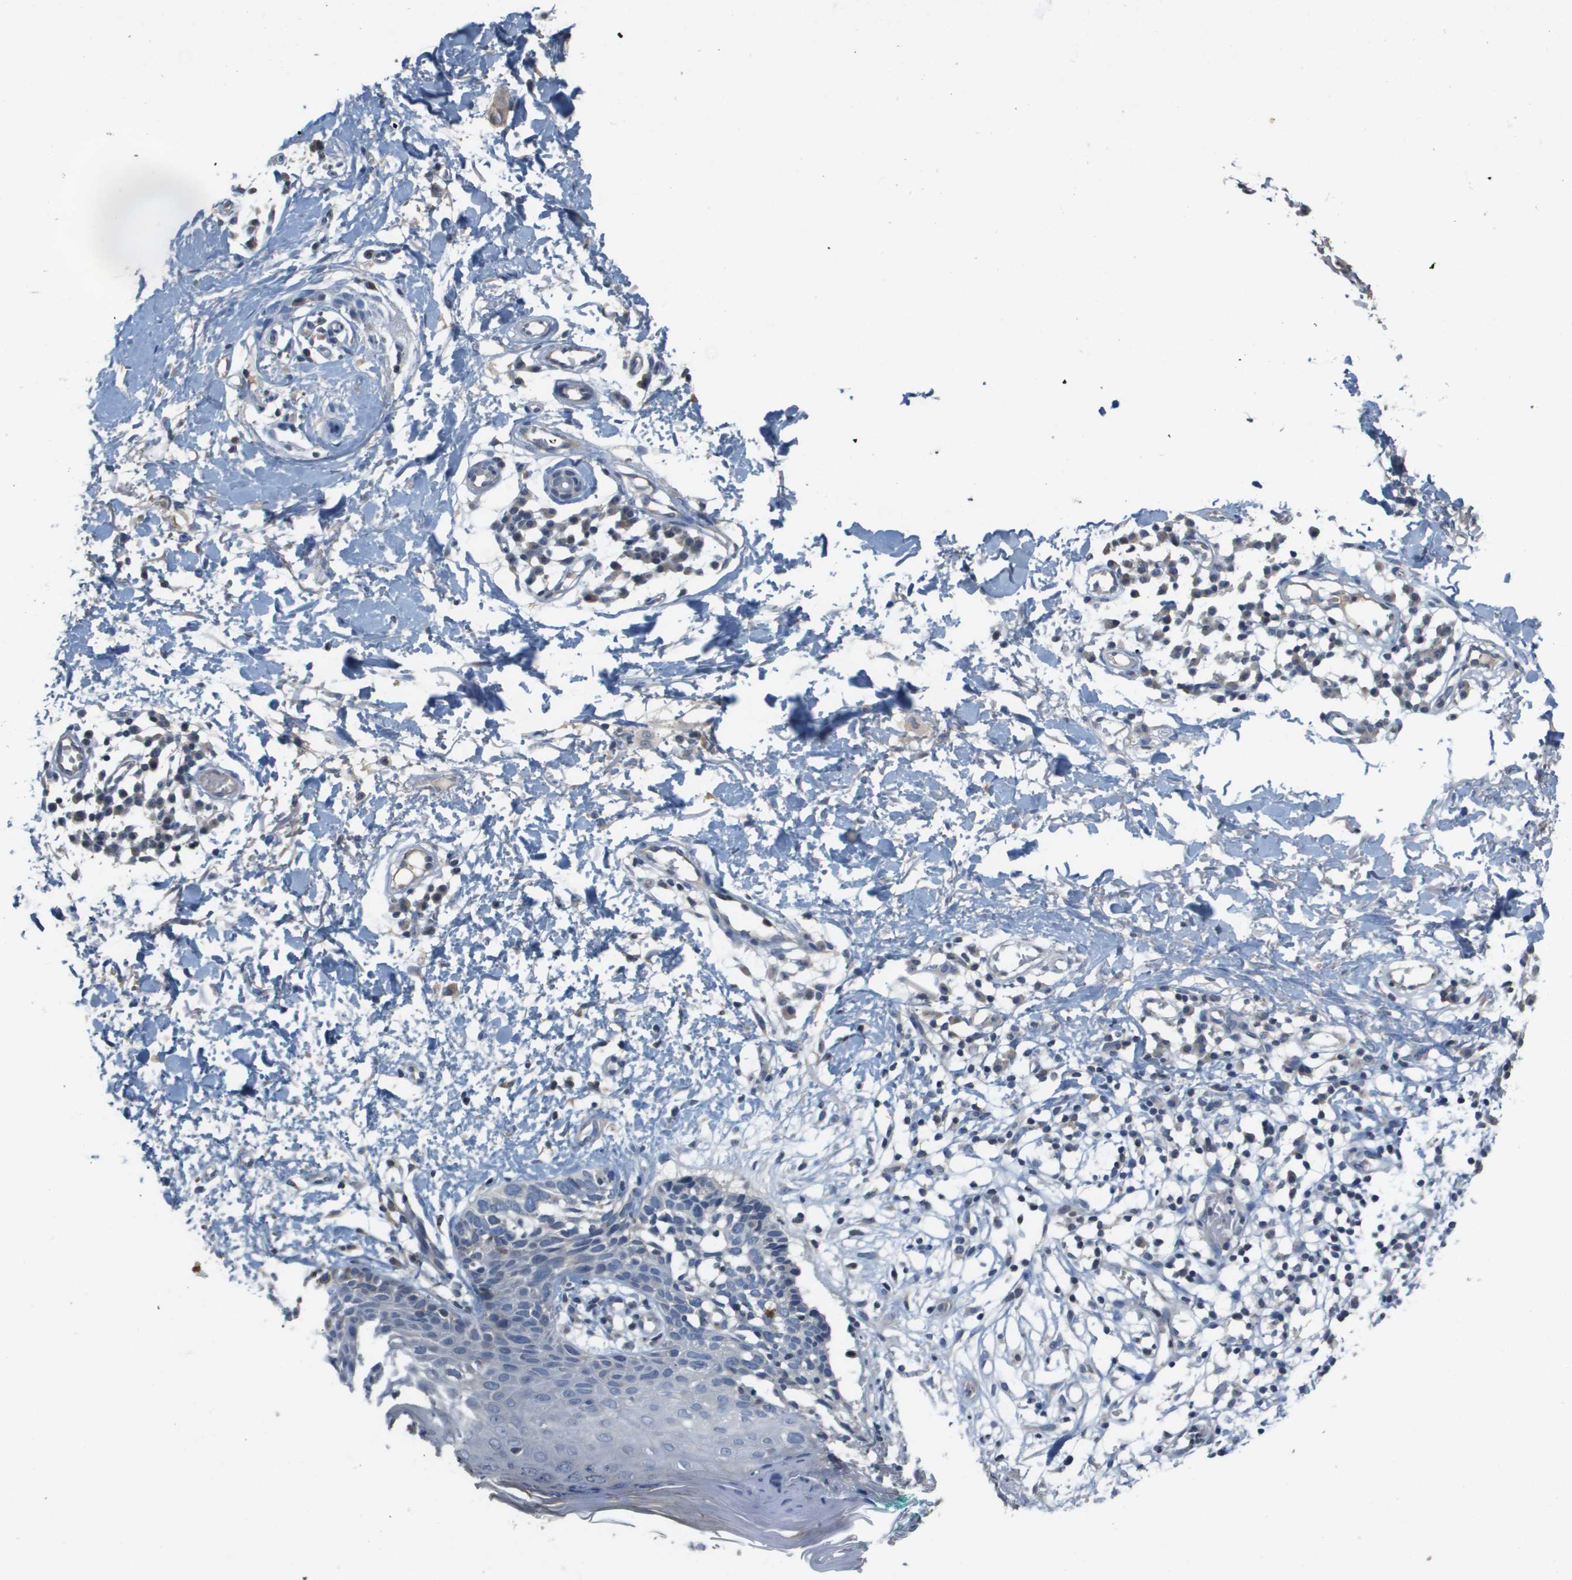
{"staining": {"intensity": "negative", "quantity": "none", "location": "none"}, "tissue": "skin cancer", "cell_type": "Tumor cells", "image_type": "cancer", "snomed": [{"axis": "morphology", "description": "Normal tissue, NOS"}, {"axis": "morphology", "description": "Basal cell carcinoma"}, {"axis": "topography", "description": "Skin"}], "caption": "This is an immunohistochemistry (IHC) image of human basal cell carcinoma (skin). There is no positivity in tumor cells.", "gene": "CAPN11", "patient": {"sex": "male", "age": 77}}